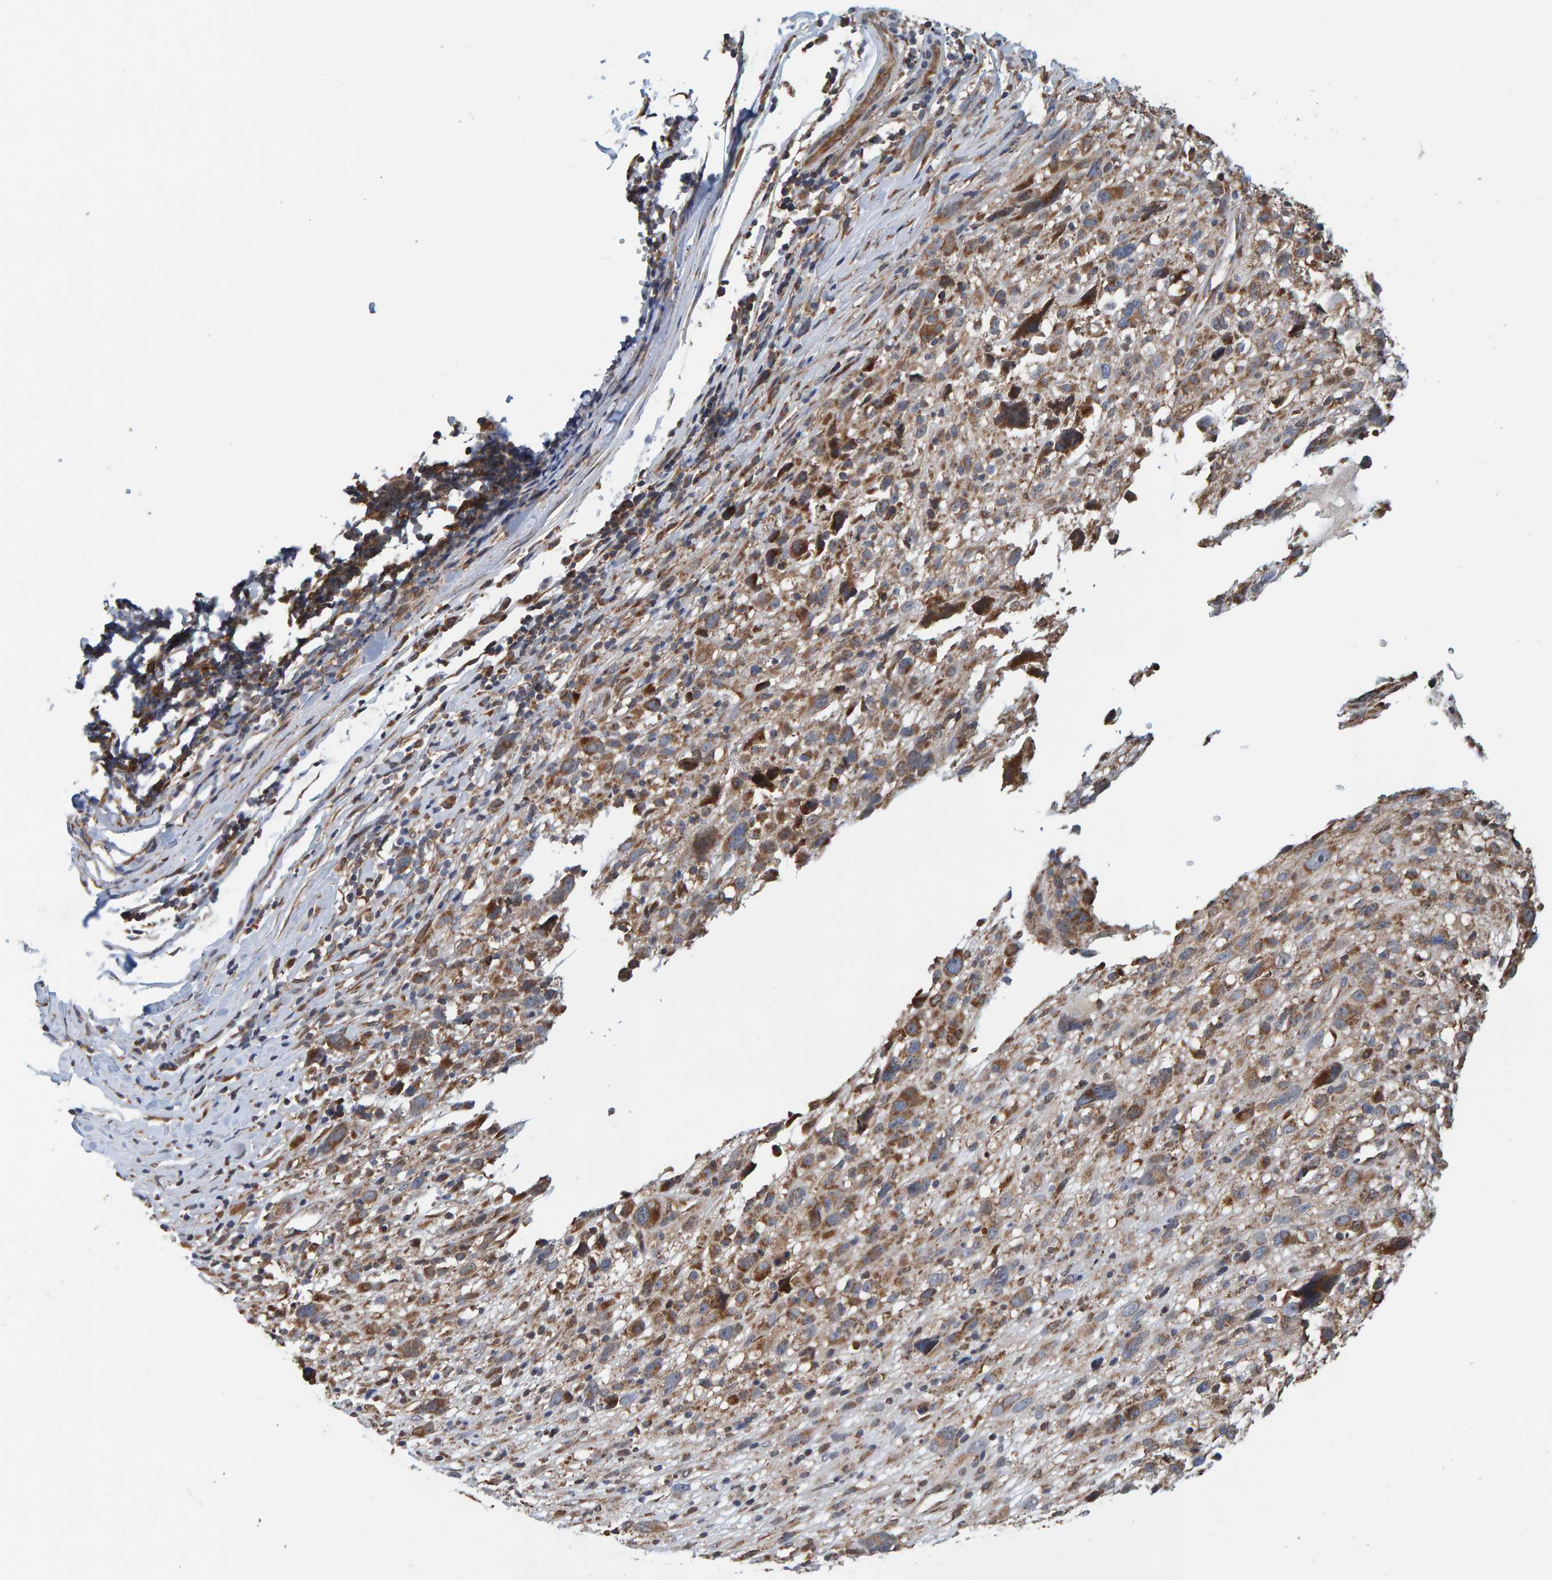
{"staining": {"intensity": "moderate", "quantity": ">75%", "location": "cytoplasmic/membranous"}, "tissue": "melanoma", "cell_type": "Tumor cells", "image_type": "cancer", "snomed": [{"axis": "morphology", "description": "Malignant melanoma, NOS"}, {"axis": "topography", "description": "Skin"}], "caption": "Protein analysis of malignant melanoma tissue reveals moderate cytoplasmic/membranous staining in approximately >75% of tumor cells.", "gene": "MRPL45", "patient": {"sex": "female", "age": 55}}